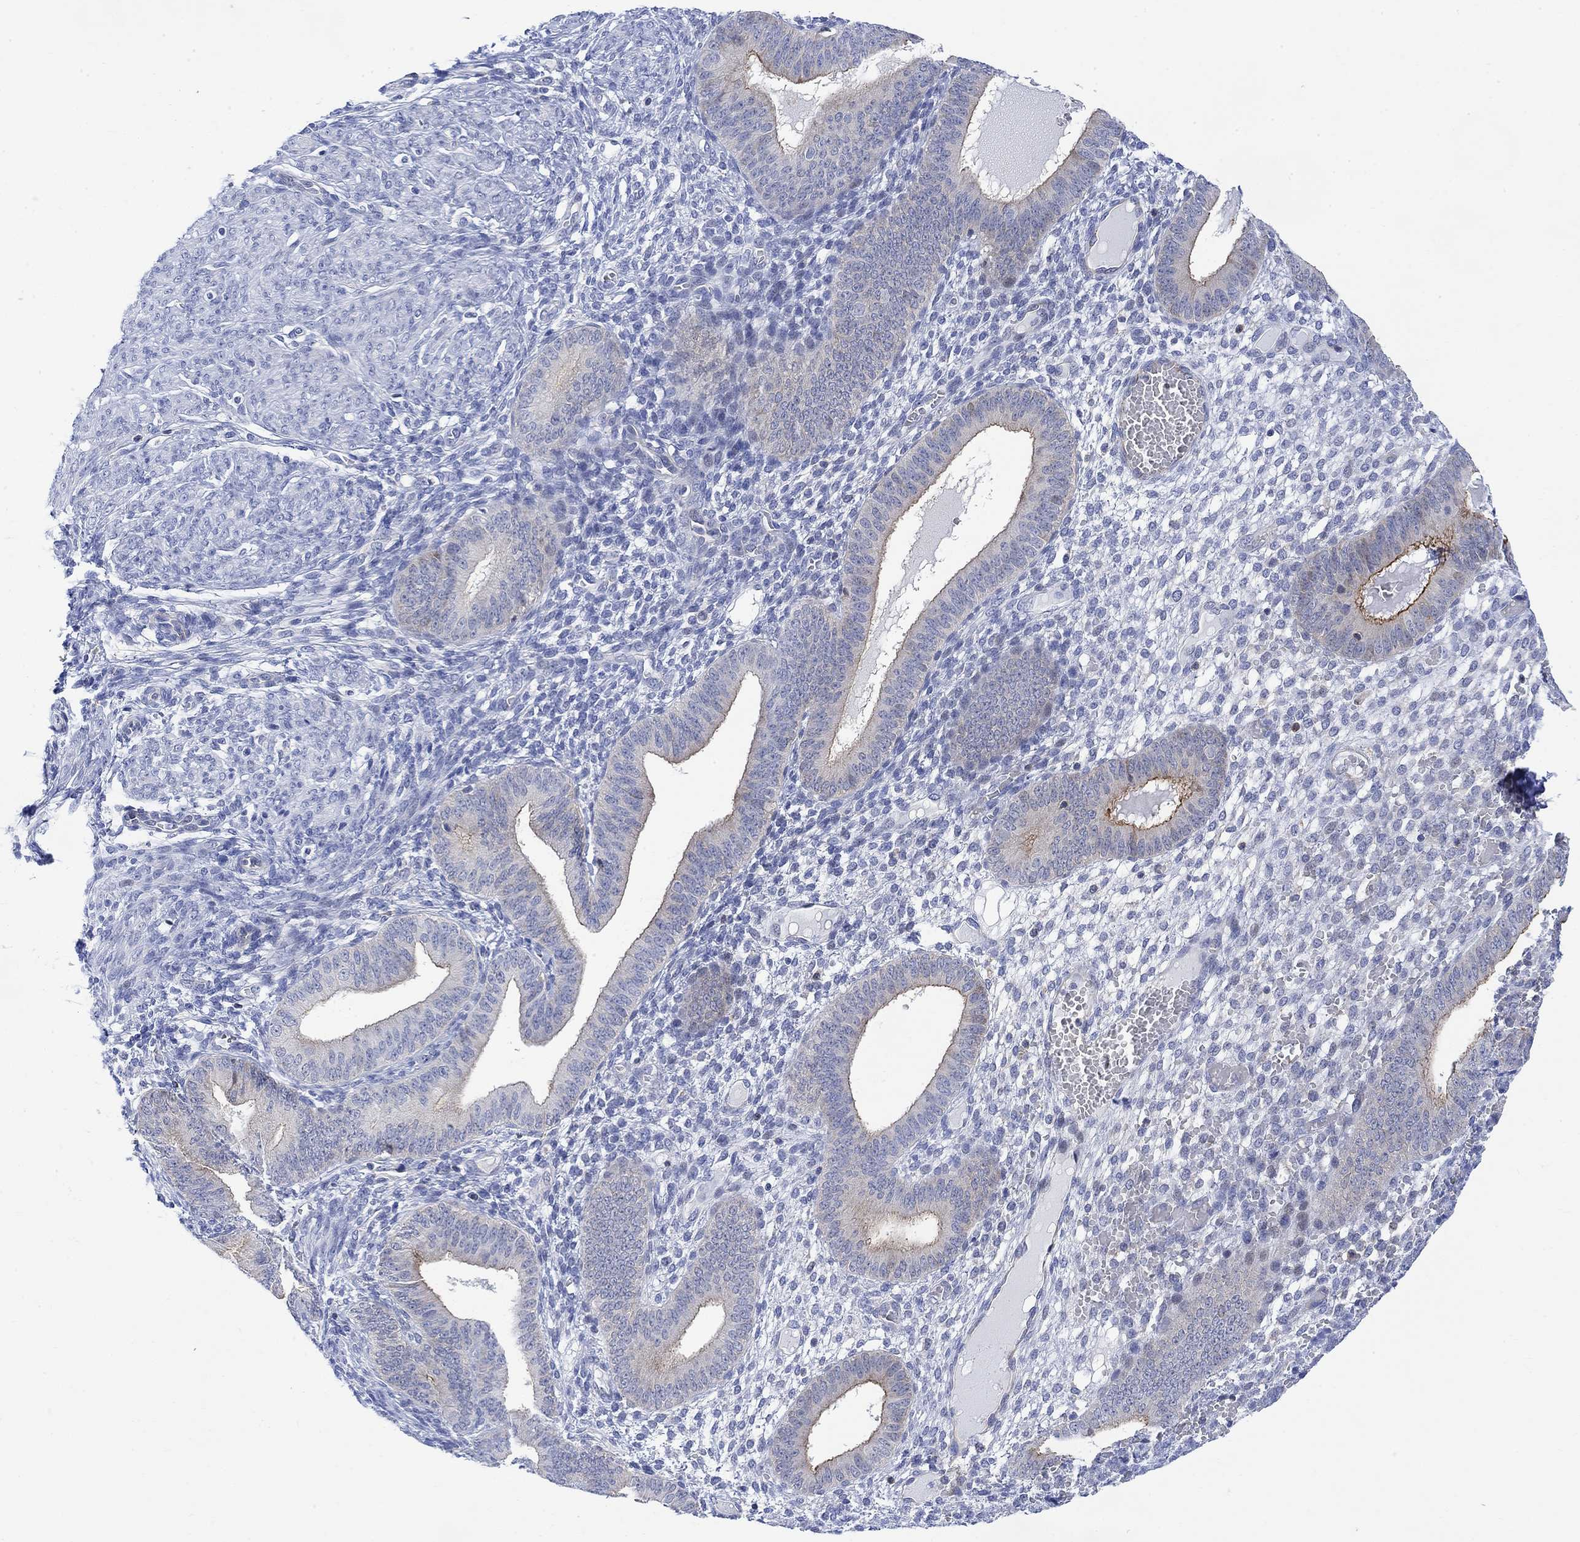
{"staining": {"intensity": "negative", "quantity": "none", "location": "none"}, "tissue": "endometrium", "cell_type": "Cells in endometrial stroma", "image_type": "normal", "snomed": [{"axis": "morphology", "description": "Normal tissue, NOS"}, {"axis": "topography", "description": "Endometrium"}], "caption": "The IHC histopathology image has no significant staining in cells in endometrial stroma of endometrium.", "gene": "ARSK", "patient": {"sex": "female", "age": 42}}